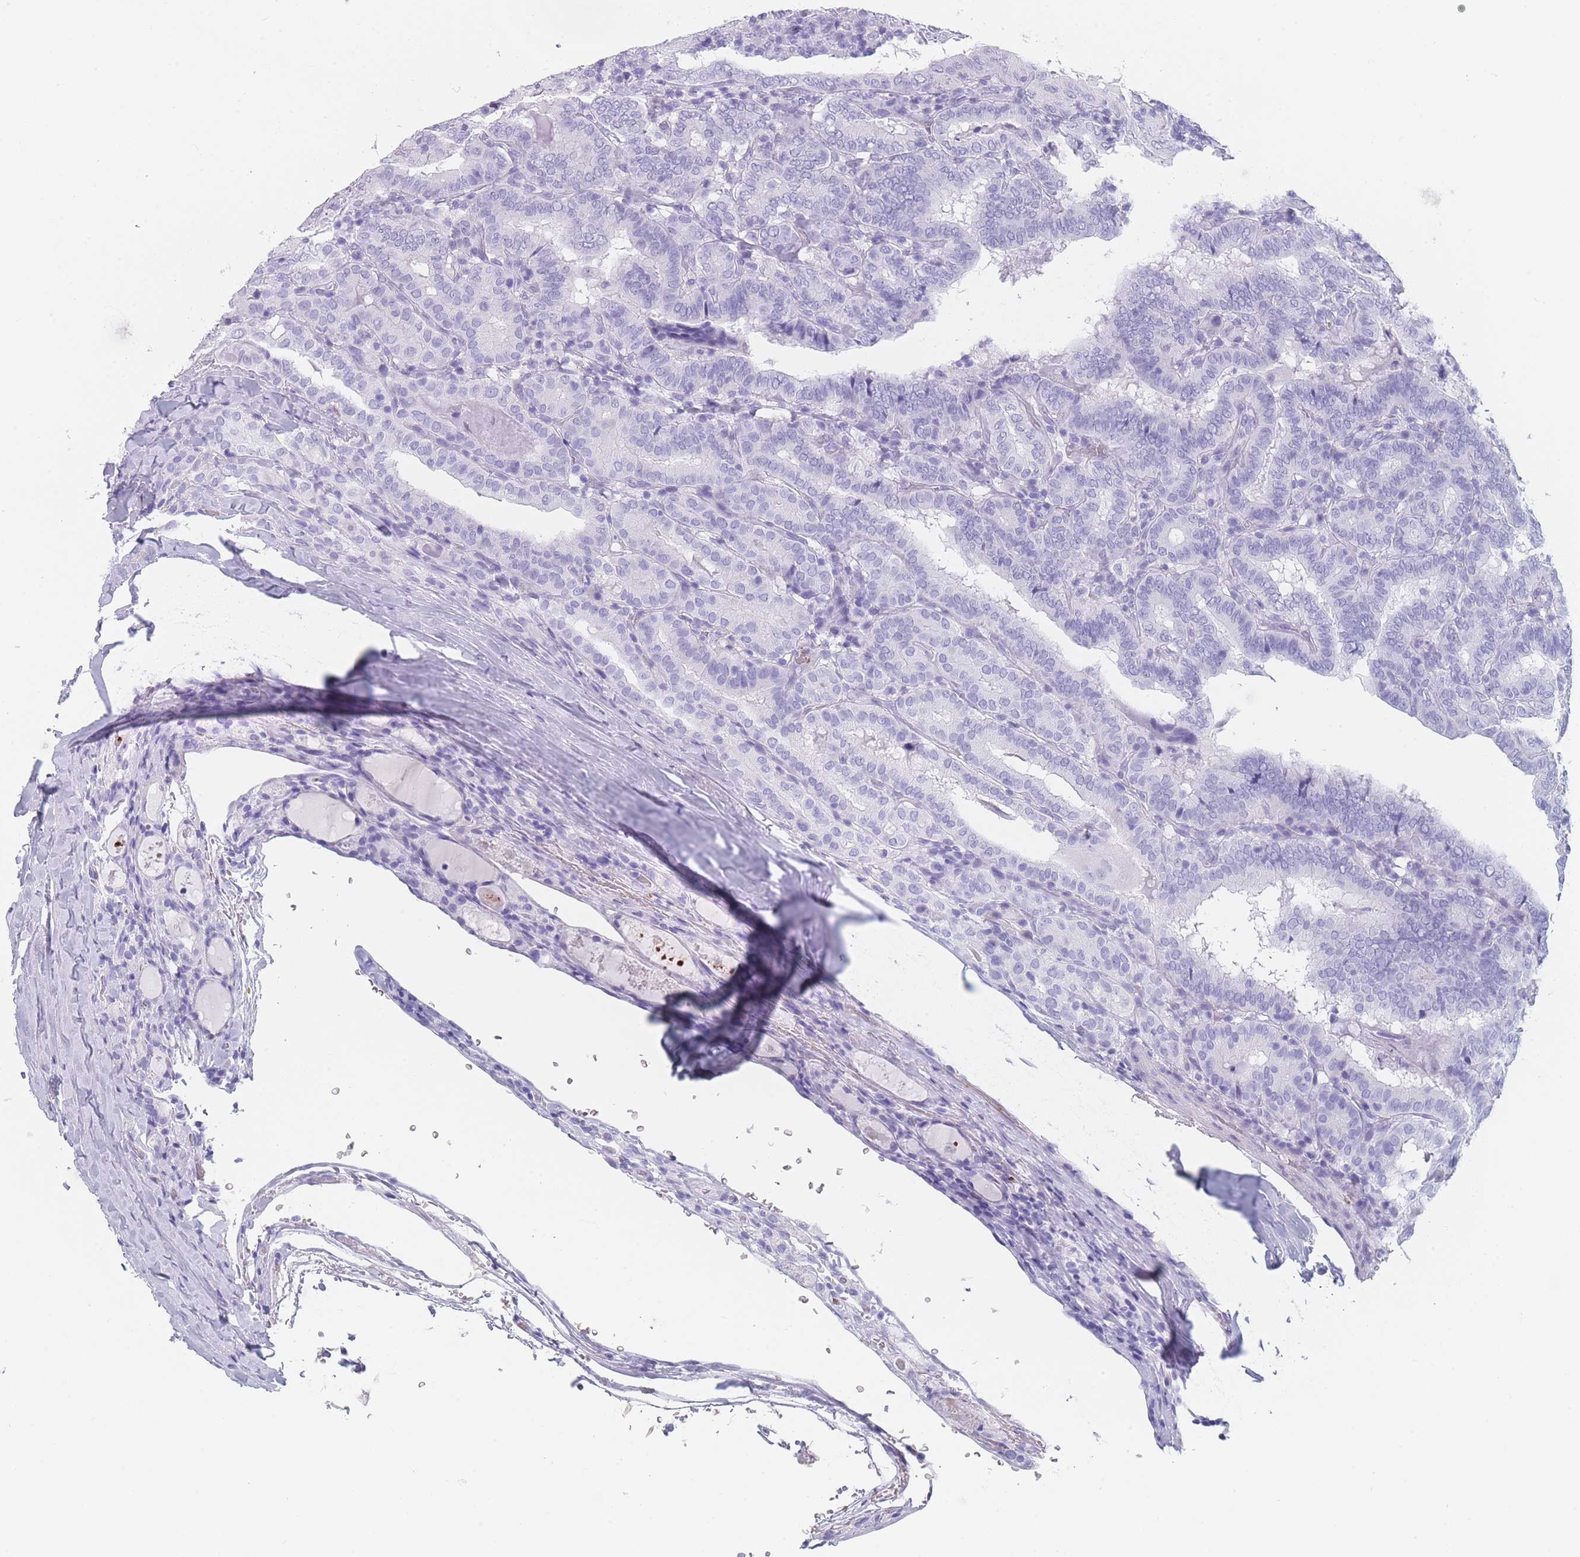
{"staining": {"intensity": "negative", "quantity": "none", "location": "none"}, "tissue": "thyroid cancer", "cell_type": "Tumor cells", "image_type": "cancer", "snomed": [{"axis": "morphology", "description": "Papillary adenocarcinoma, NOS"}, {"axis": "topography", "description": "Thyroid gland"}], "caption": "The photomicrograph demonstrates no staining of tumor cells in papillary adenocarcinoma (thyroid).", "gene": "OR5D16", "patient": {"sex": "female", "age": 72}}